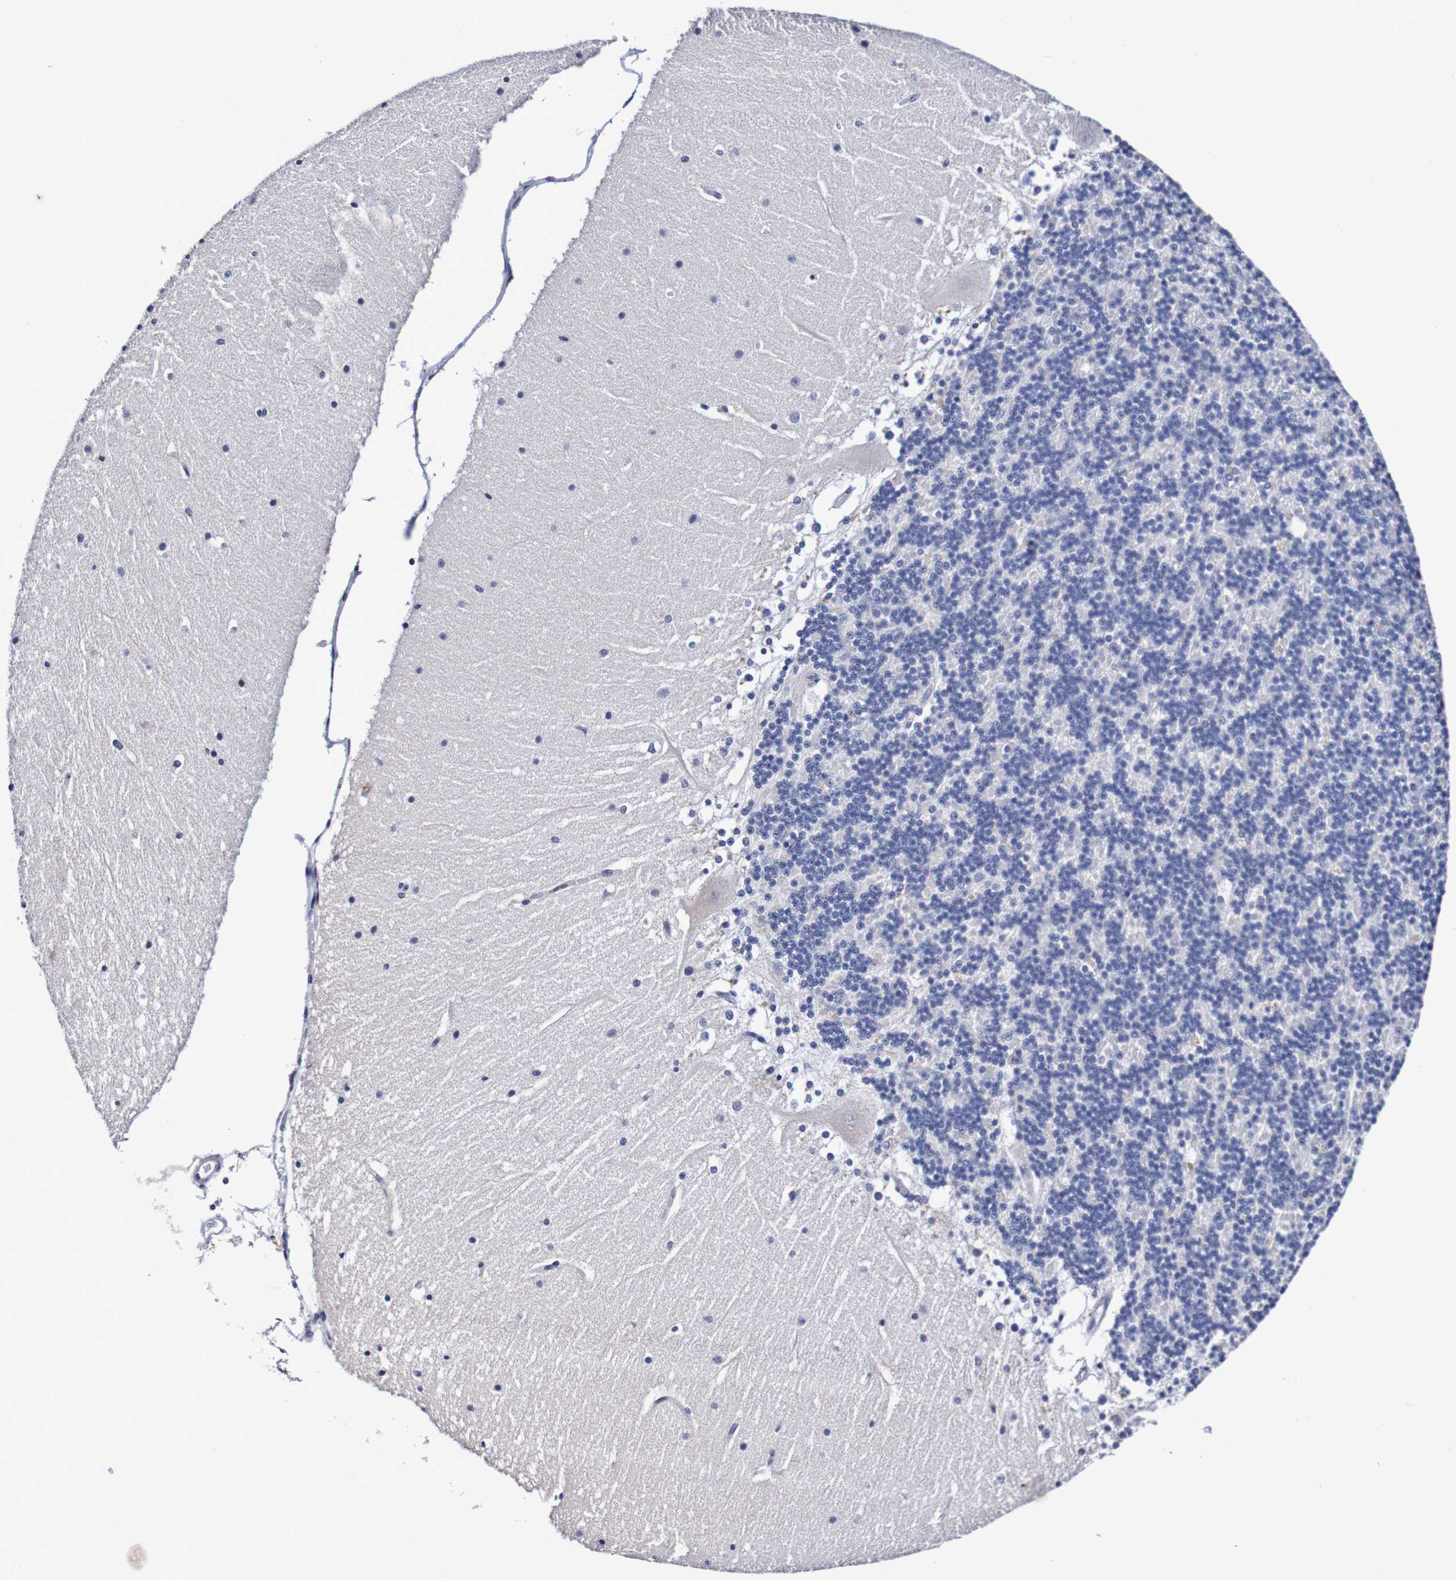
{"staining": {"intensity": "negative", "quantity": "none", "location": "none"}, "tissue": "cerebellum", "cell_type": "Cells in granular layer", "image_type": "normal", "snomed": [{"axis": "morphology", "description": "Normal tissue, NOS"}, {"axis": "topography", "description": "Cerebellum"}], "caption": "Histopathology image shows no protein staining in cells in granular layer of normal cerebellum.", "gene": "ACVR1C", "patient": {"sex": "female", "age": 19}}